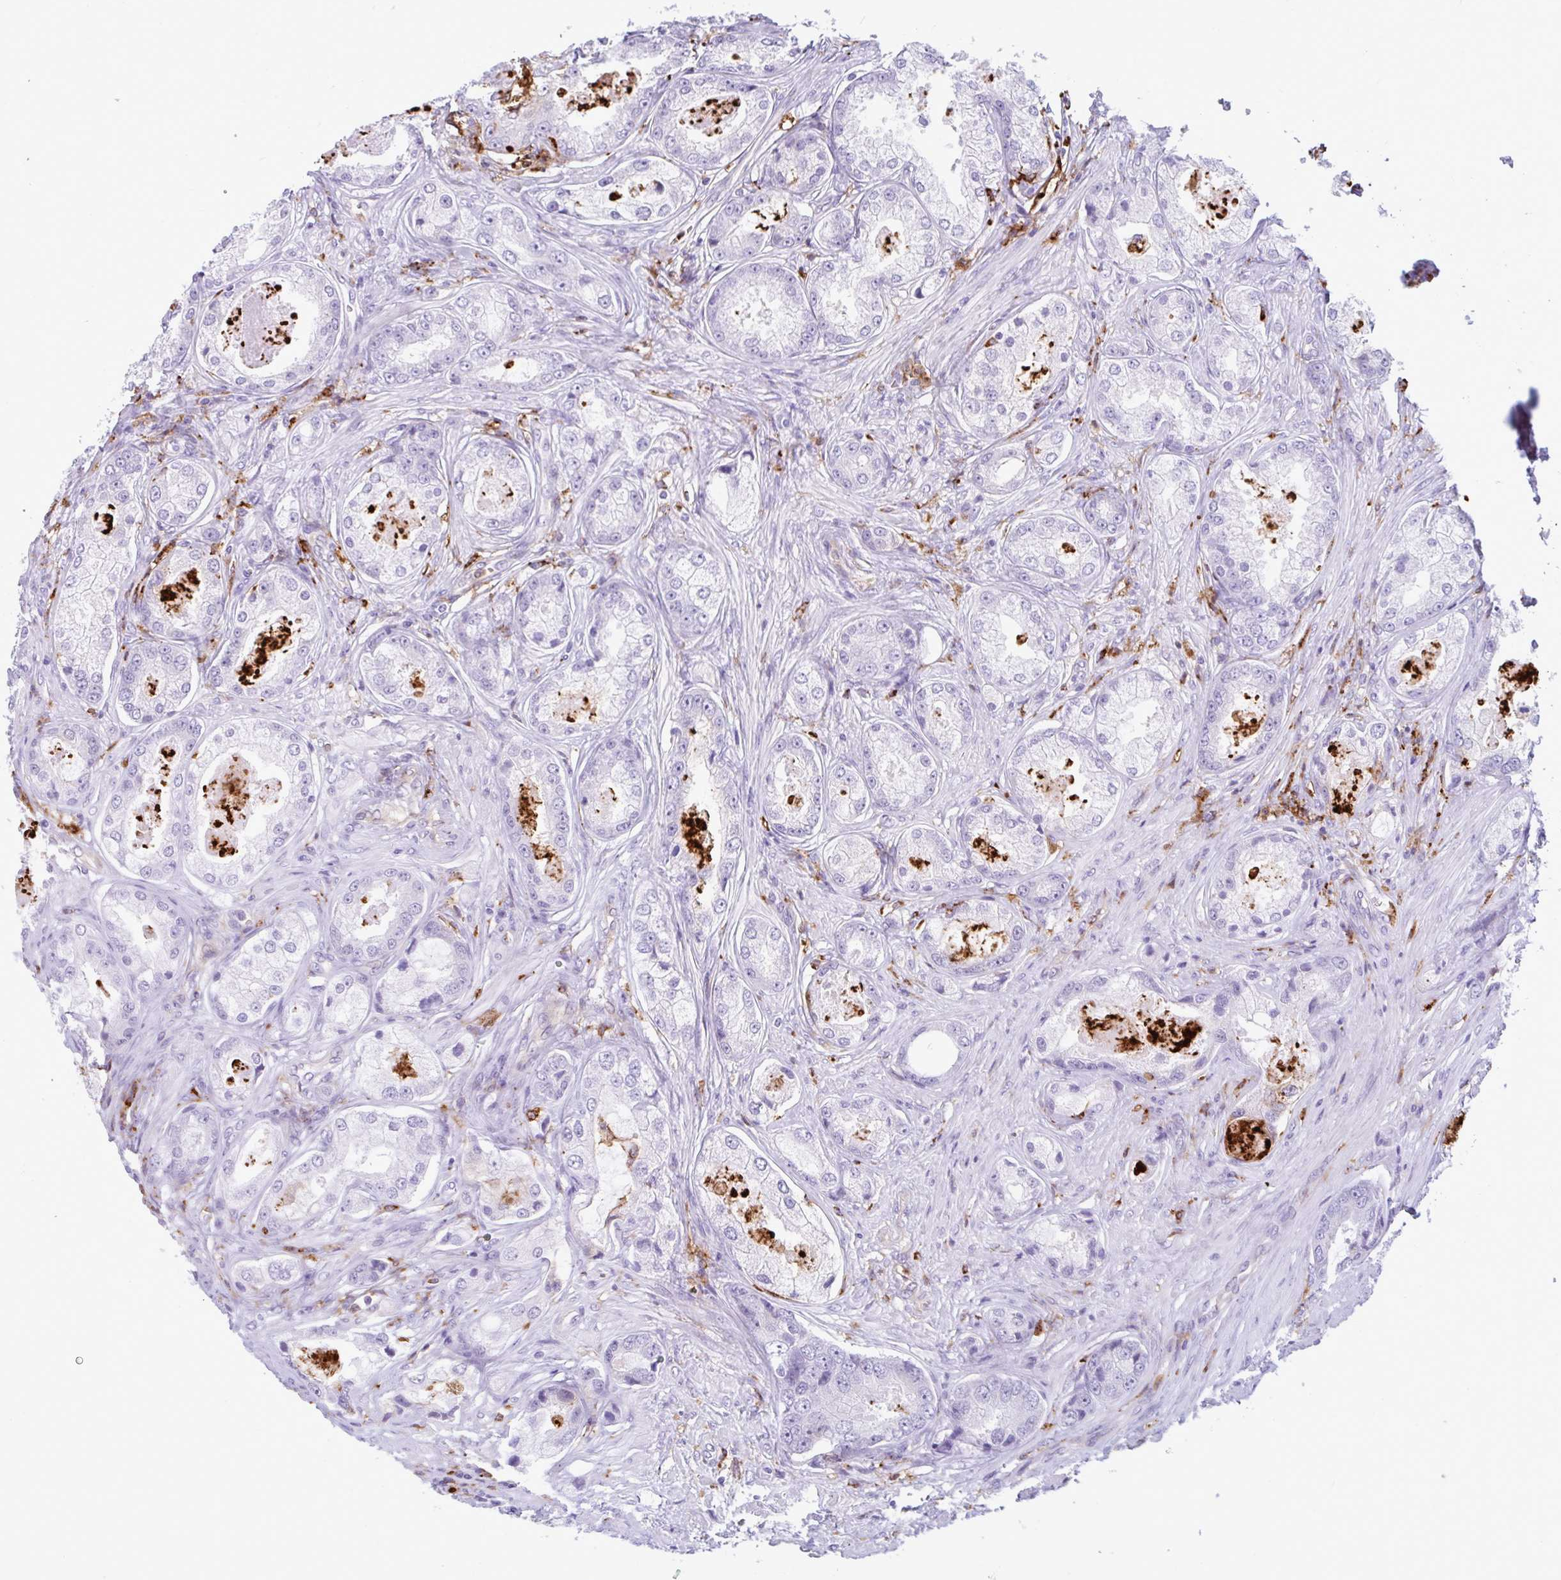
{"staining": {"intensity": "negative", "quantity": "none", "location": "none"}, "tissue": "prostate cancer", "cell_type": "Tumor cells", "image_type": "cancer", "snomed": [{"axis": "morphology", "description": "Adenocarcinoma, Low grade"}, {"axis": "topography", "description": "Prostate"}], "caption": "There is no significant staining in tumor cells of low-grade adenocarcinoma (prostate). Nuclei are stained in blue.", "gene": "CEP120", "patient": {"sex": "male", "age": 68}}